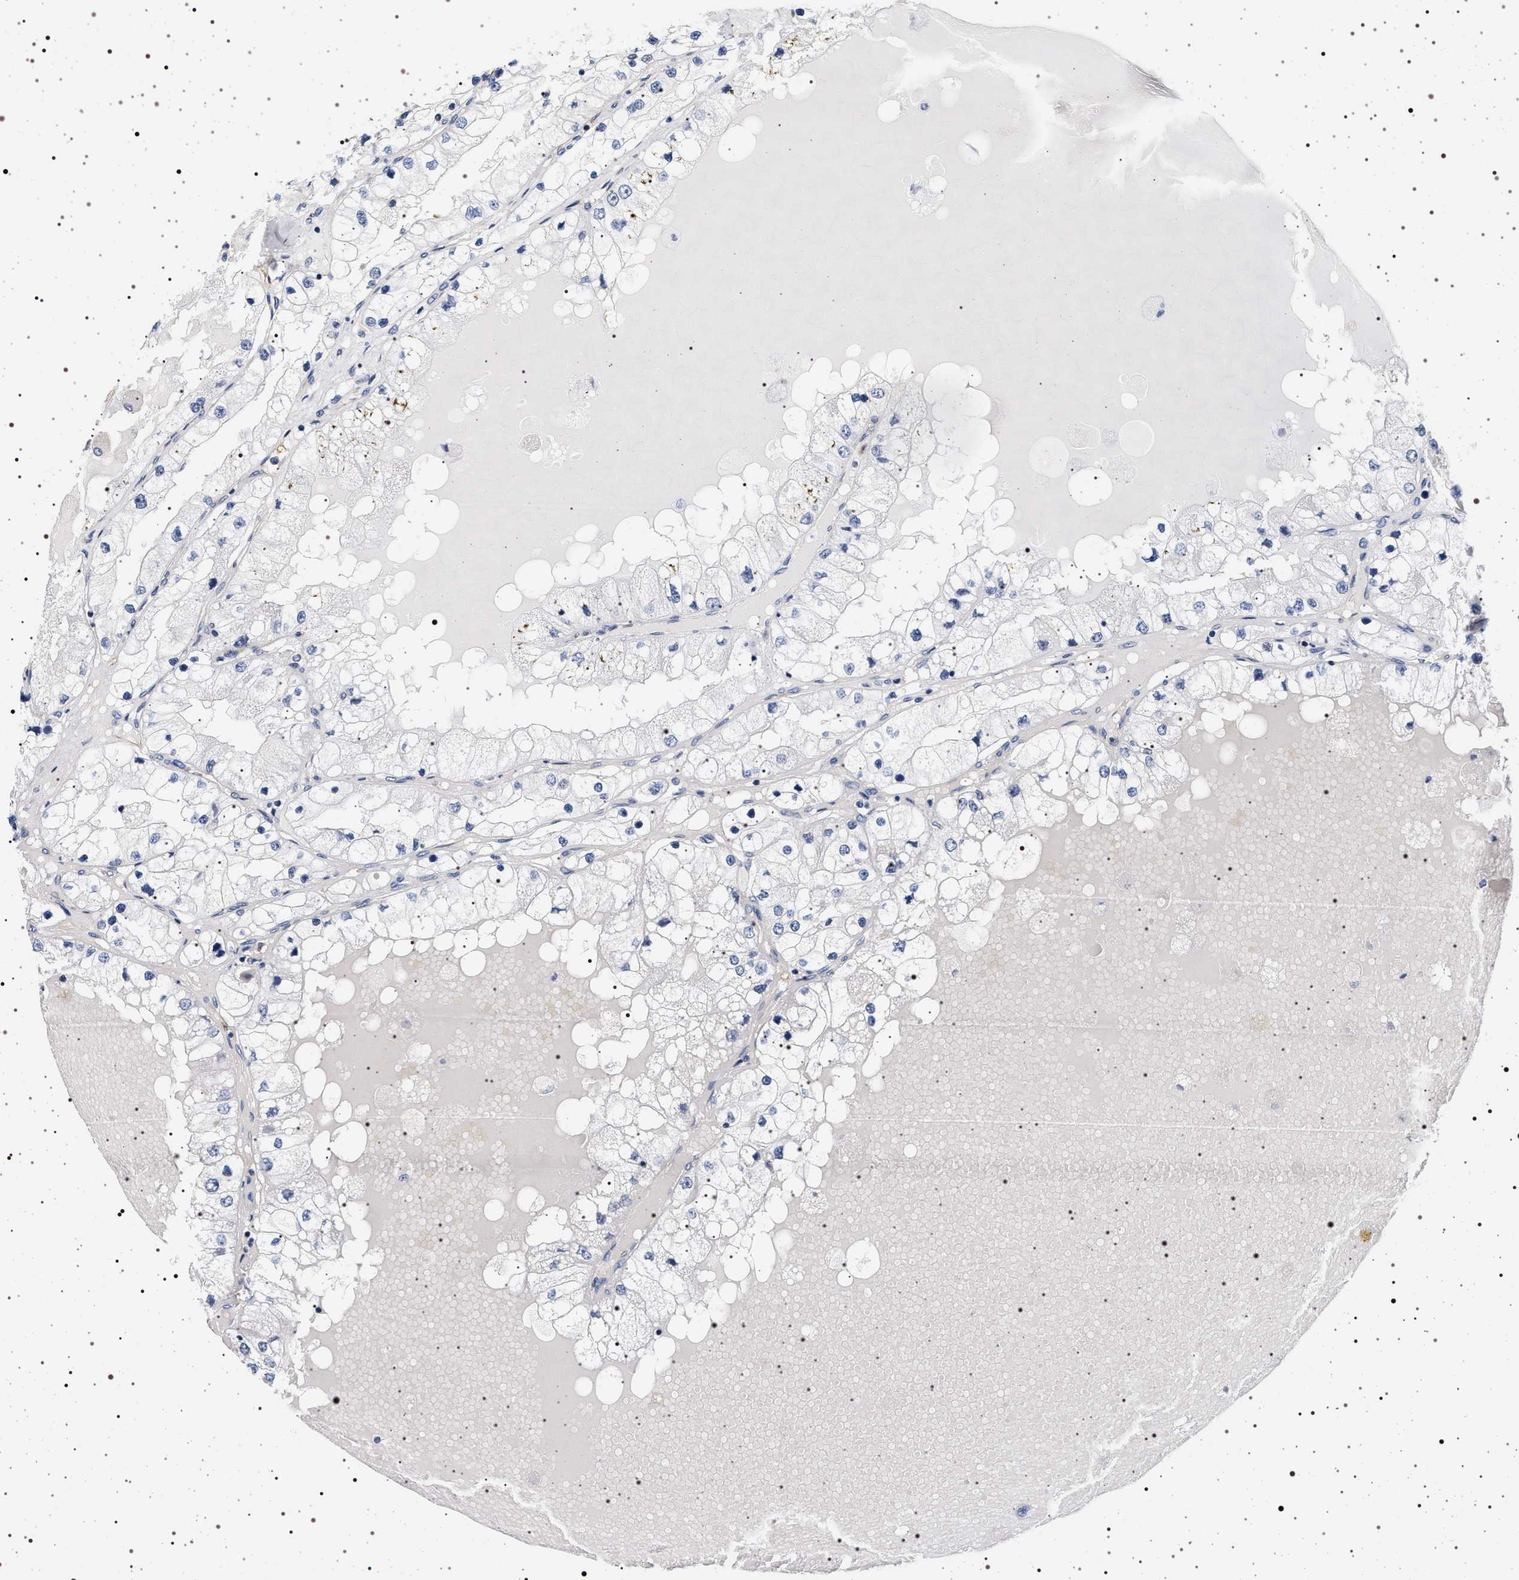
{"staining": {"intensity": "negative", "quantity": "none", "location": "none"}, "tissue": "renal cancer", "cell_type": "Tumor cells", "image_type": "cancer", "snomed": [{"axis": "morphology", "description": "Adenocarcinoma, NOS"}, {"axis": "topography", "description": "Kidney"}], "caption": "DAB (3,3'-diaminobenzidine) immunohistochemical staining of human adenocarcinoma (renal) demonstrates no significant staining in tumor cells.", "gene": "HSD17B1", "patient": {"sex": "male", "age": 68}}